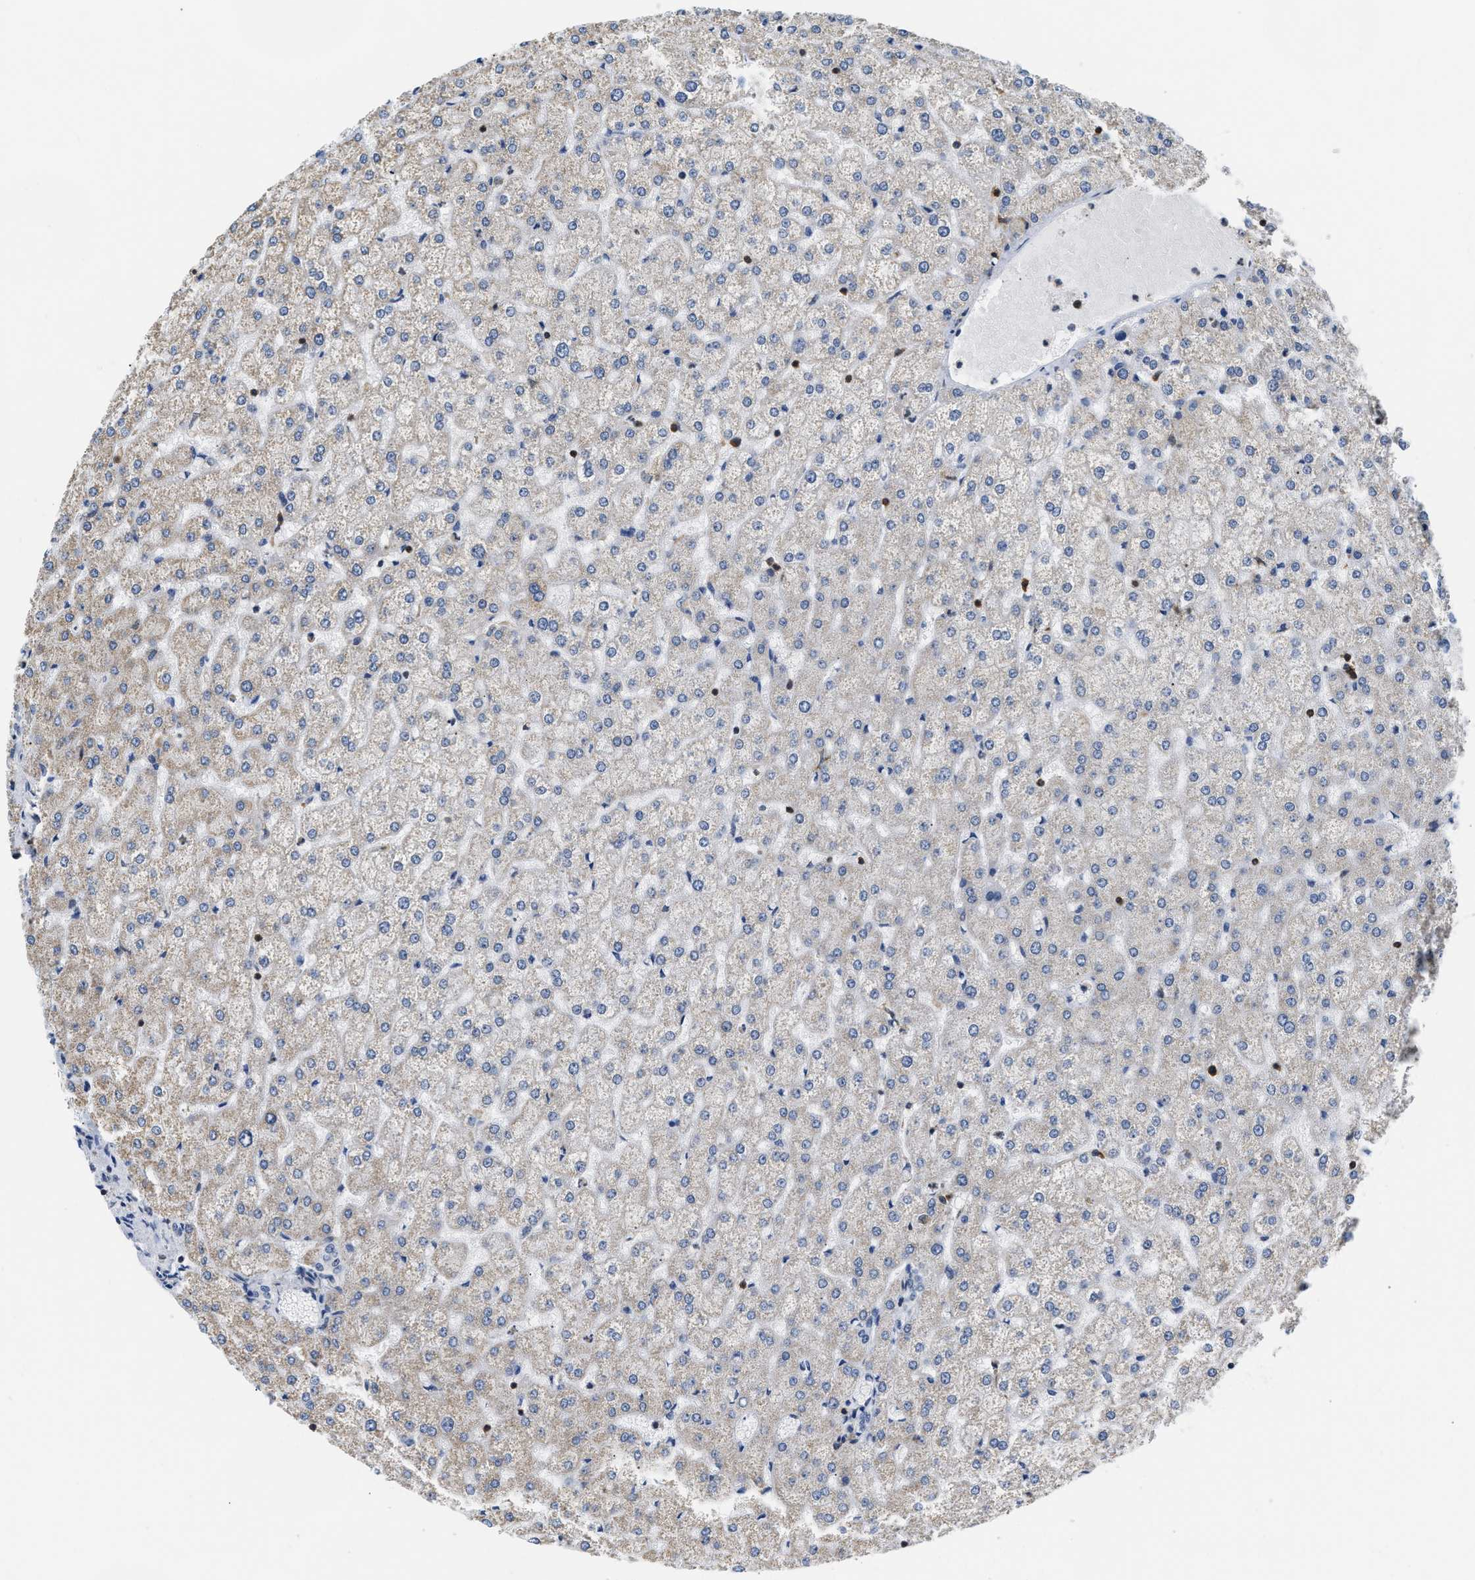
{"staining": {"intensity": "negative", "quantity": "none", "location": "none"}, "tissue": "liver", "cell_type": "Cholangiocytes", "image_type": "normal", "snomed": [{"axis": "morphology", "description": "Normal tissue, NOS"}, {"axis": "topography", "description": "Liver"}], "caption": "Immunohistochemical staining of benign liver exhibits no significant expression in cholangiocytes. (IHC, brightfield microscopy, high magnification).", "gene": "STK10", "patient": {"sex": "female", "age": 32}}